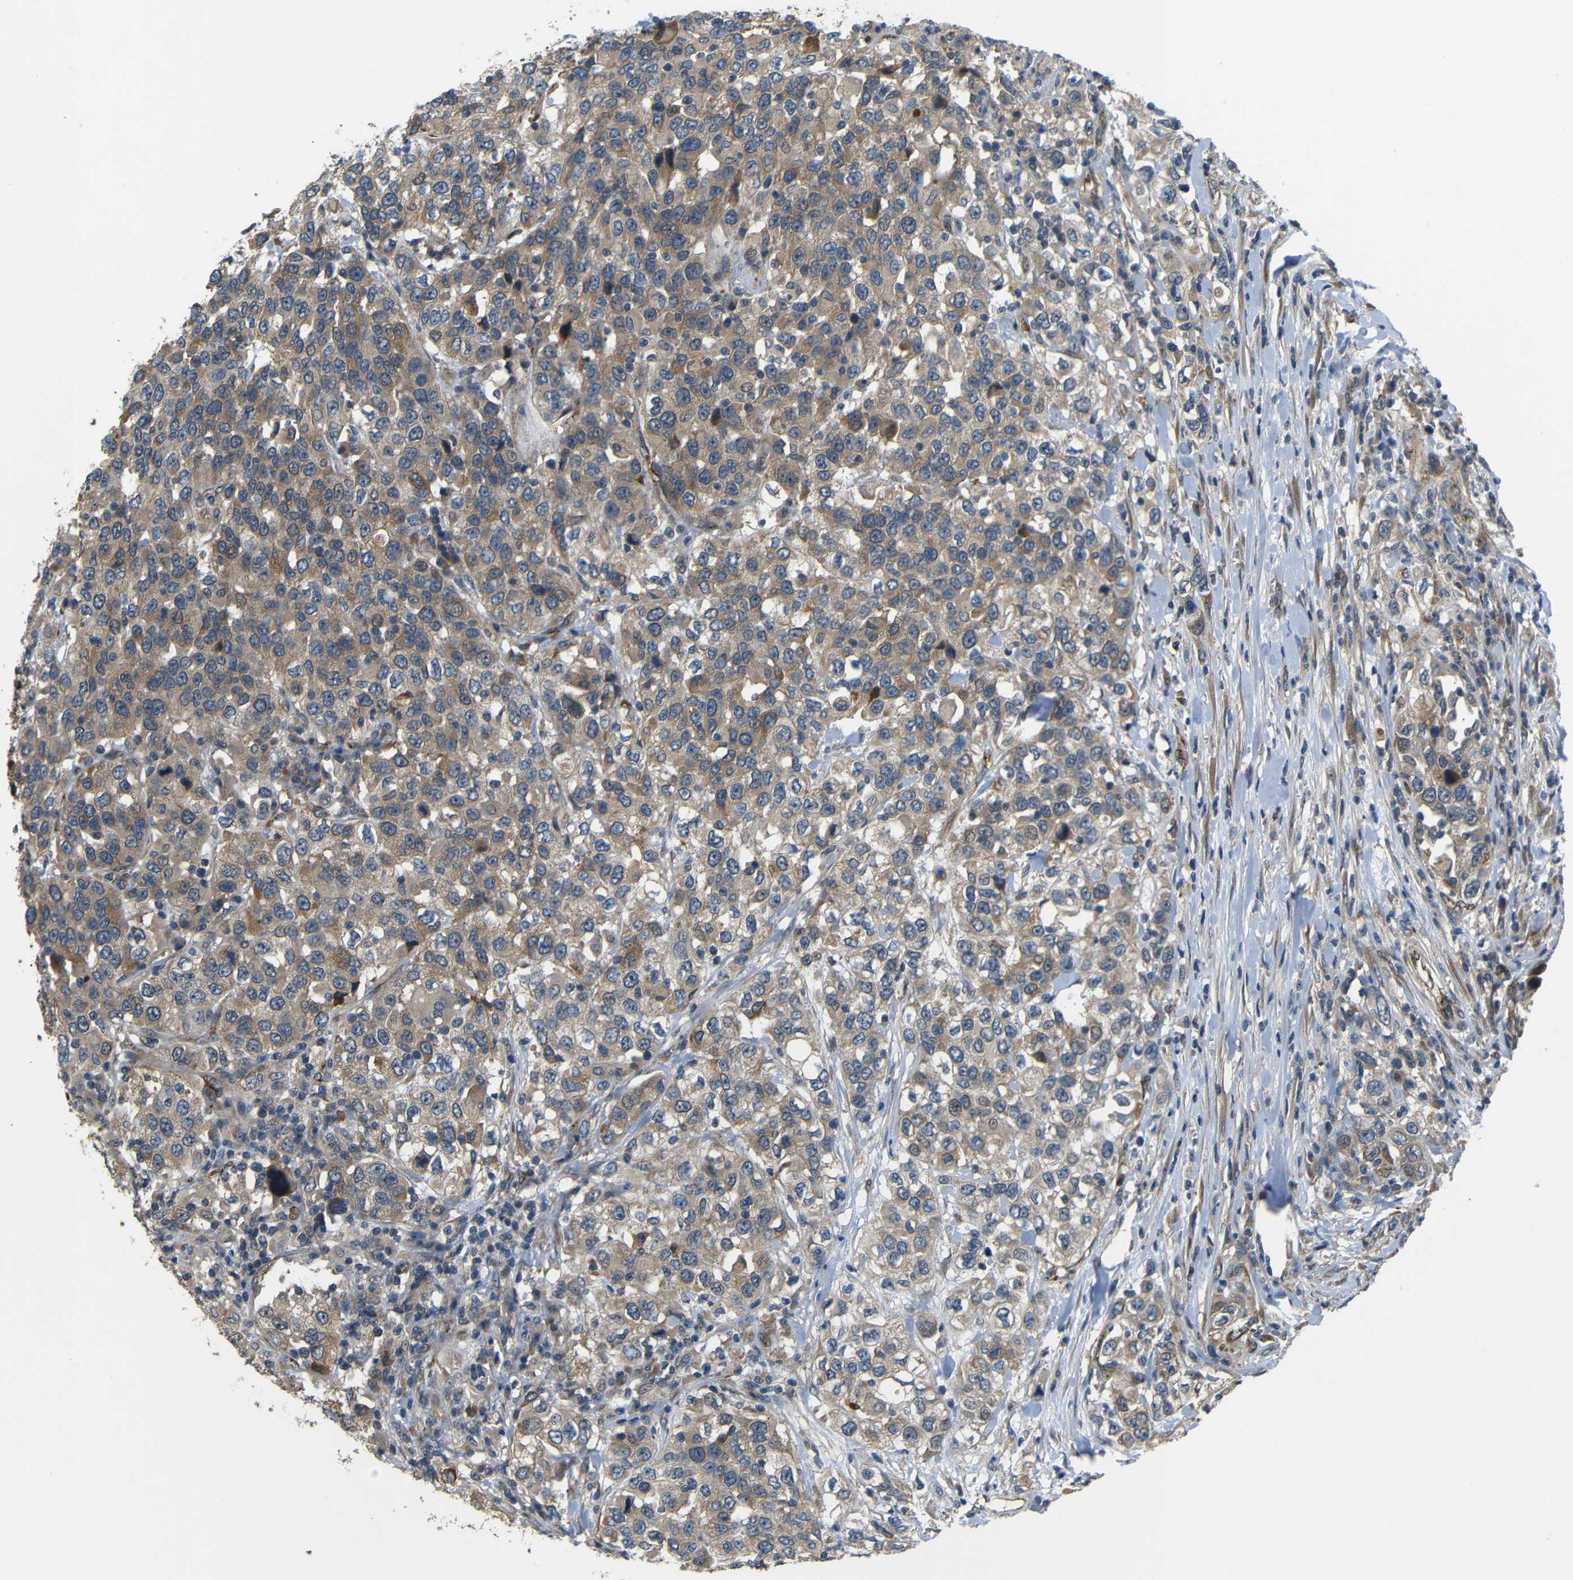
{"staining": {"intensity": "moderate", "quantity": ">75%", "location": "cytoplasmic/membranous"}, "tissue": "urothelial cancer", "cell_type": "Tumor cells", "image_type": "cancer", "snomed": [{"axis": "morphology", "description": "Urothelial carcinoma, High grade"}, {"axis": "topography", "description": "Urinary bladder"}], "caption": "High-grade urothelial carcinoma tissue demonstrates moderate cytoplasmic/membranous positivity in about >75% of tumor cells", "gene": "ATP7A", "patient": {"sex": "female", "age": 80}}